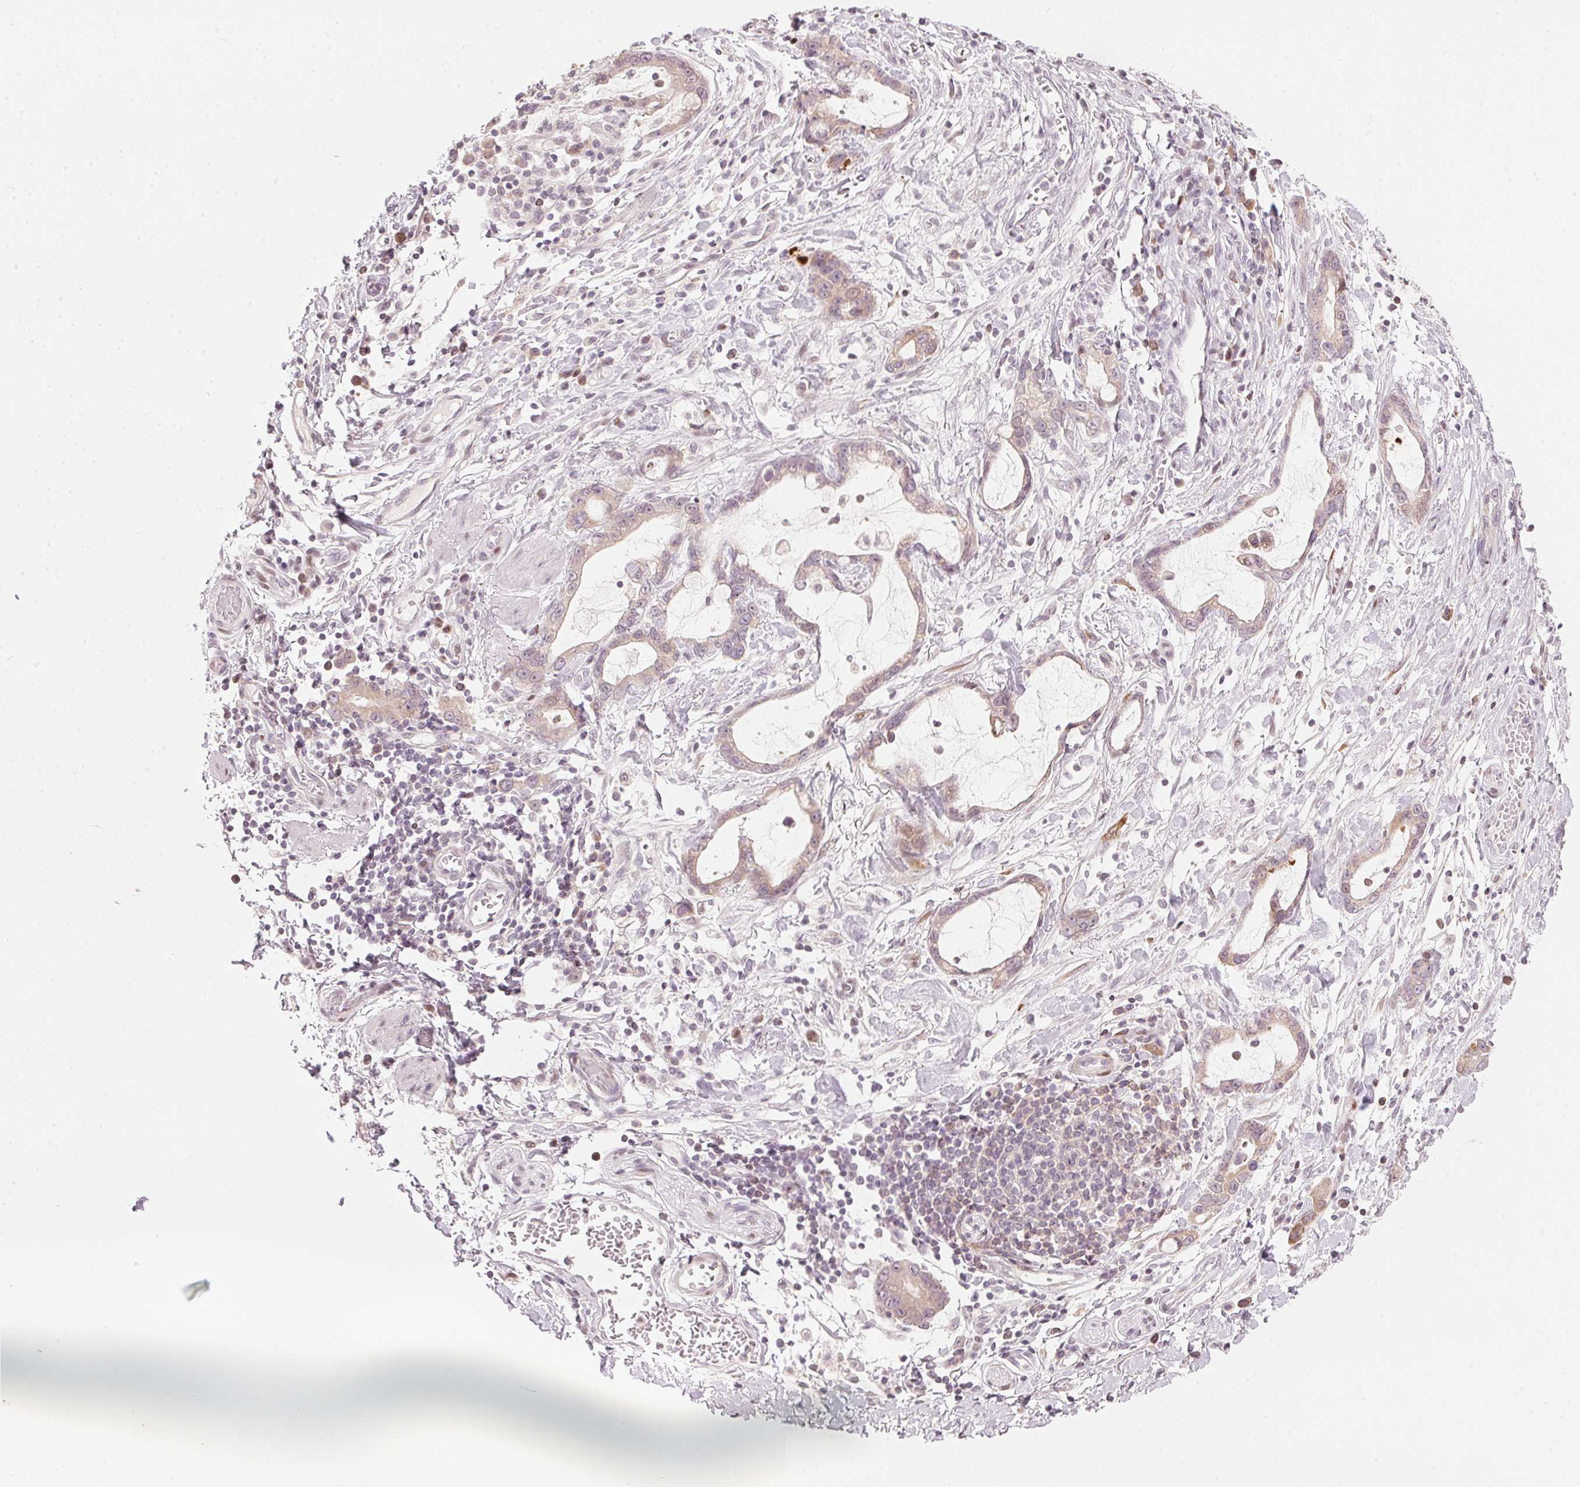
{"staining": {"intensity": "weak", "quantity": ">75%", "location": "cytoplasmic/membranous"}, "tissue": "stomach cancer", "cell_type": "Tumor cells", "image_type": "cancer", "snomed": [{"axis": "morphology", "description": "Adenocarcinoma, NOS"}, {"axis": "topography", "description": "Stomach"}], "caption": "A micrograph of stomach cancer (adenocarcinoma) stained for a protein demonstrates weak cytoplasmic/membranous brown staining in tumor cells.", "gene": "SFRP4", "patient": {"sex": "male", "age": 55}}